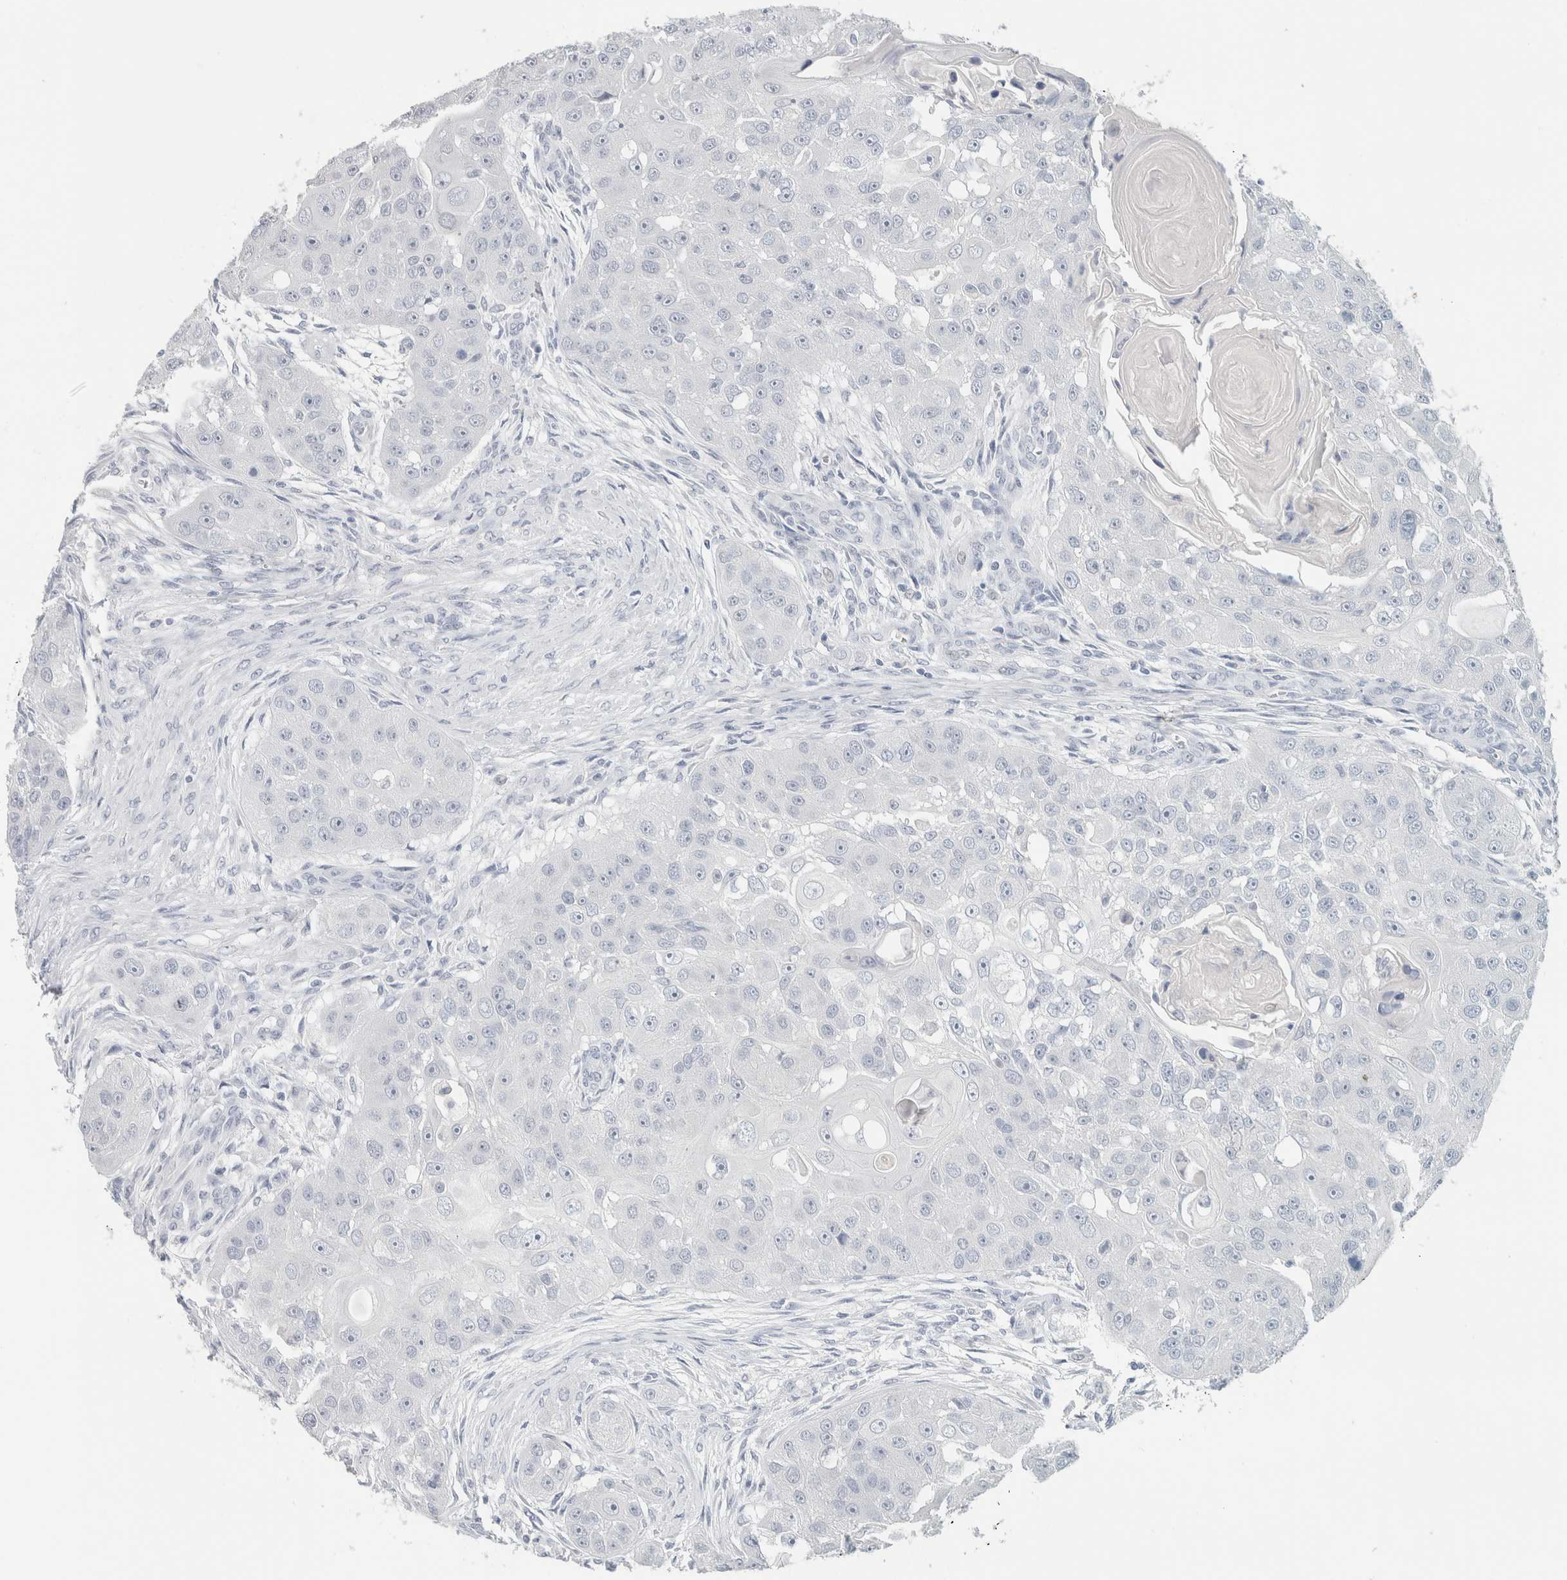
{"staining": {"intensity": "negative", "quantity": "none", "location": "none"}, "tissue": "head and neck cancer", "cell_type": "Tumor cells", "image_type": "cancer", "snomed": [{"axis": "morphology", "description": "Normal tissue, NOS"}, {"axis": "morphology", "description": "Squamous cell carcinoma, NOS"}, {"axis": "topography", "description": "Skeletal muscle"}, {"axis": "topography", "description": "Head-Neck"}], "caption": "Immunohistochemistry micrograph of neoplastic tissue: human head and neck cancer (squamous cell carcinoma) stained with DAB (3,3'-diaminobenzidine) exhibits no significant protein positivity in tumor cells.", "gene": "IL6", "patient": {"sex": "male", "age": 51}}